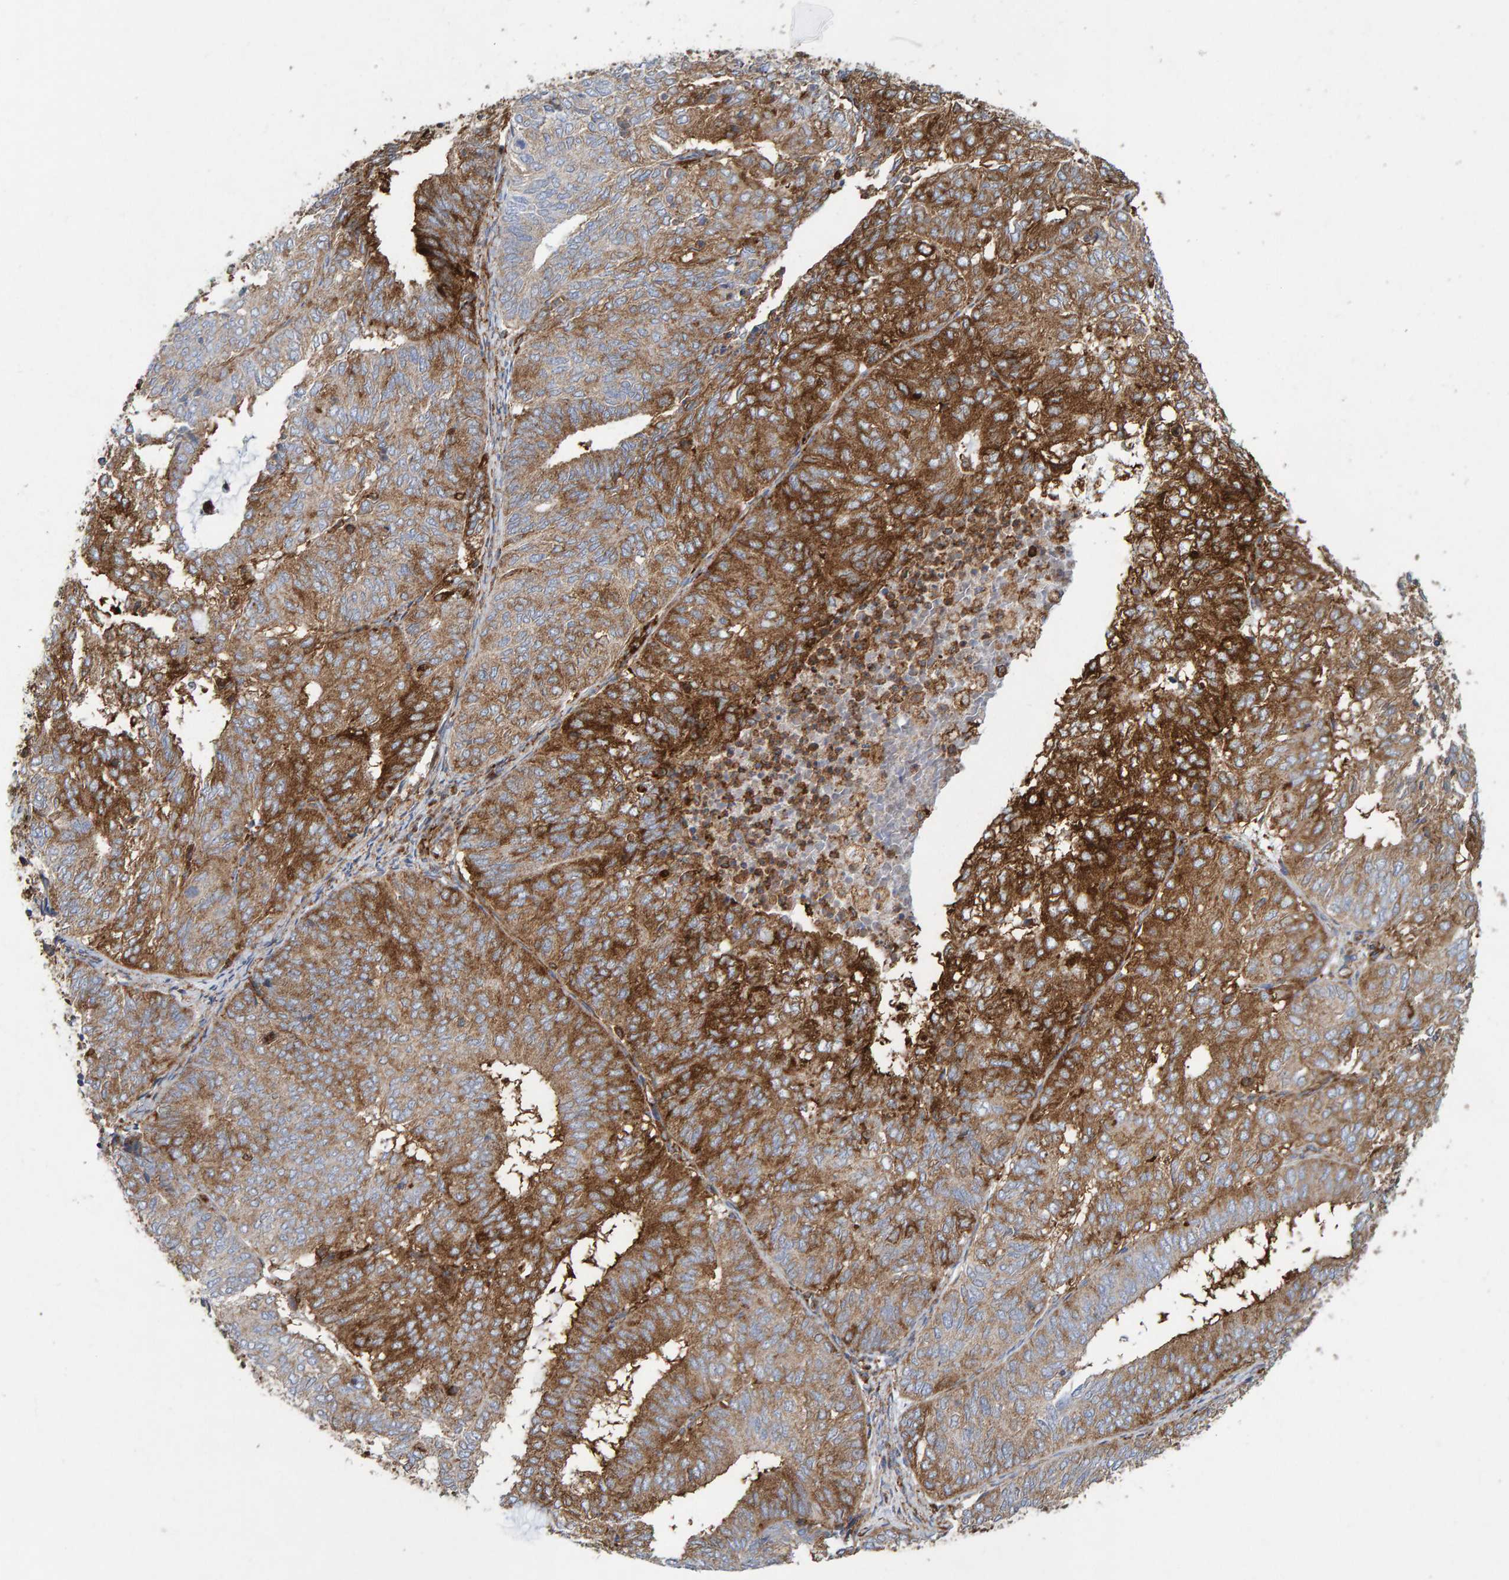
{"staining": {"intensity": "strong", "quantity": ">75%", "location": "cytoplasmic/membranous"}, "tissue": "endometrial cancer", "cell_type": "Tumor cells", "image_type": "cancer", "snomed": [{"axis": "morphology", "description": "Adenocarcinoma, NOS"}, {"axis": "topography", "description": "Uterus"}], "caption": "This is a photomicrograph of IHC staining of endometrial cancer (adenocarcinoma), which shows strong staining in the cytoplasmic/membranous of tumor cells.", "gene": "MVP", "patient": {"sex": "female", "age": 60}}